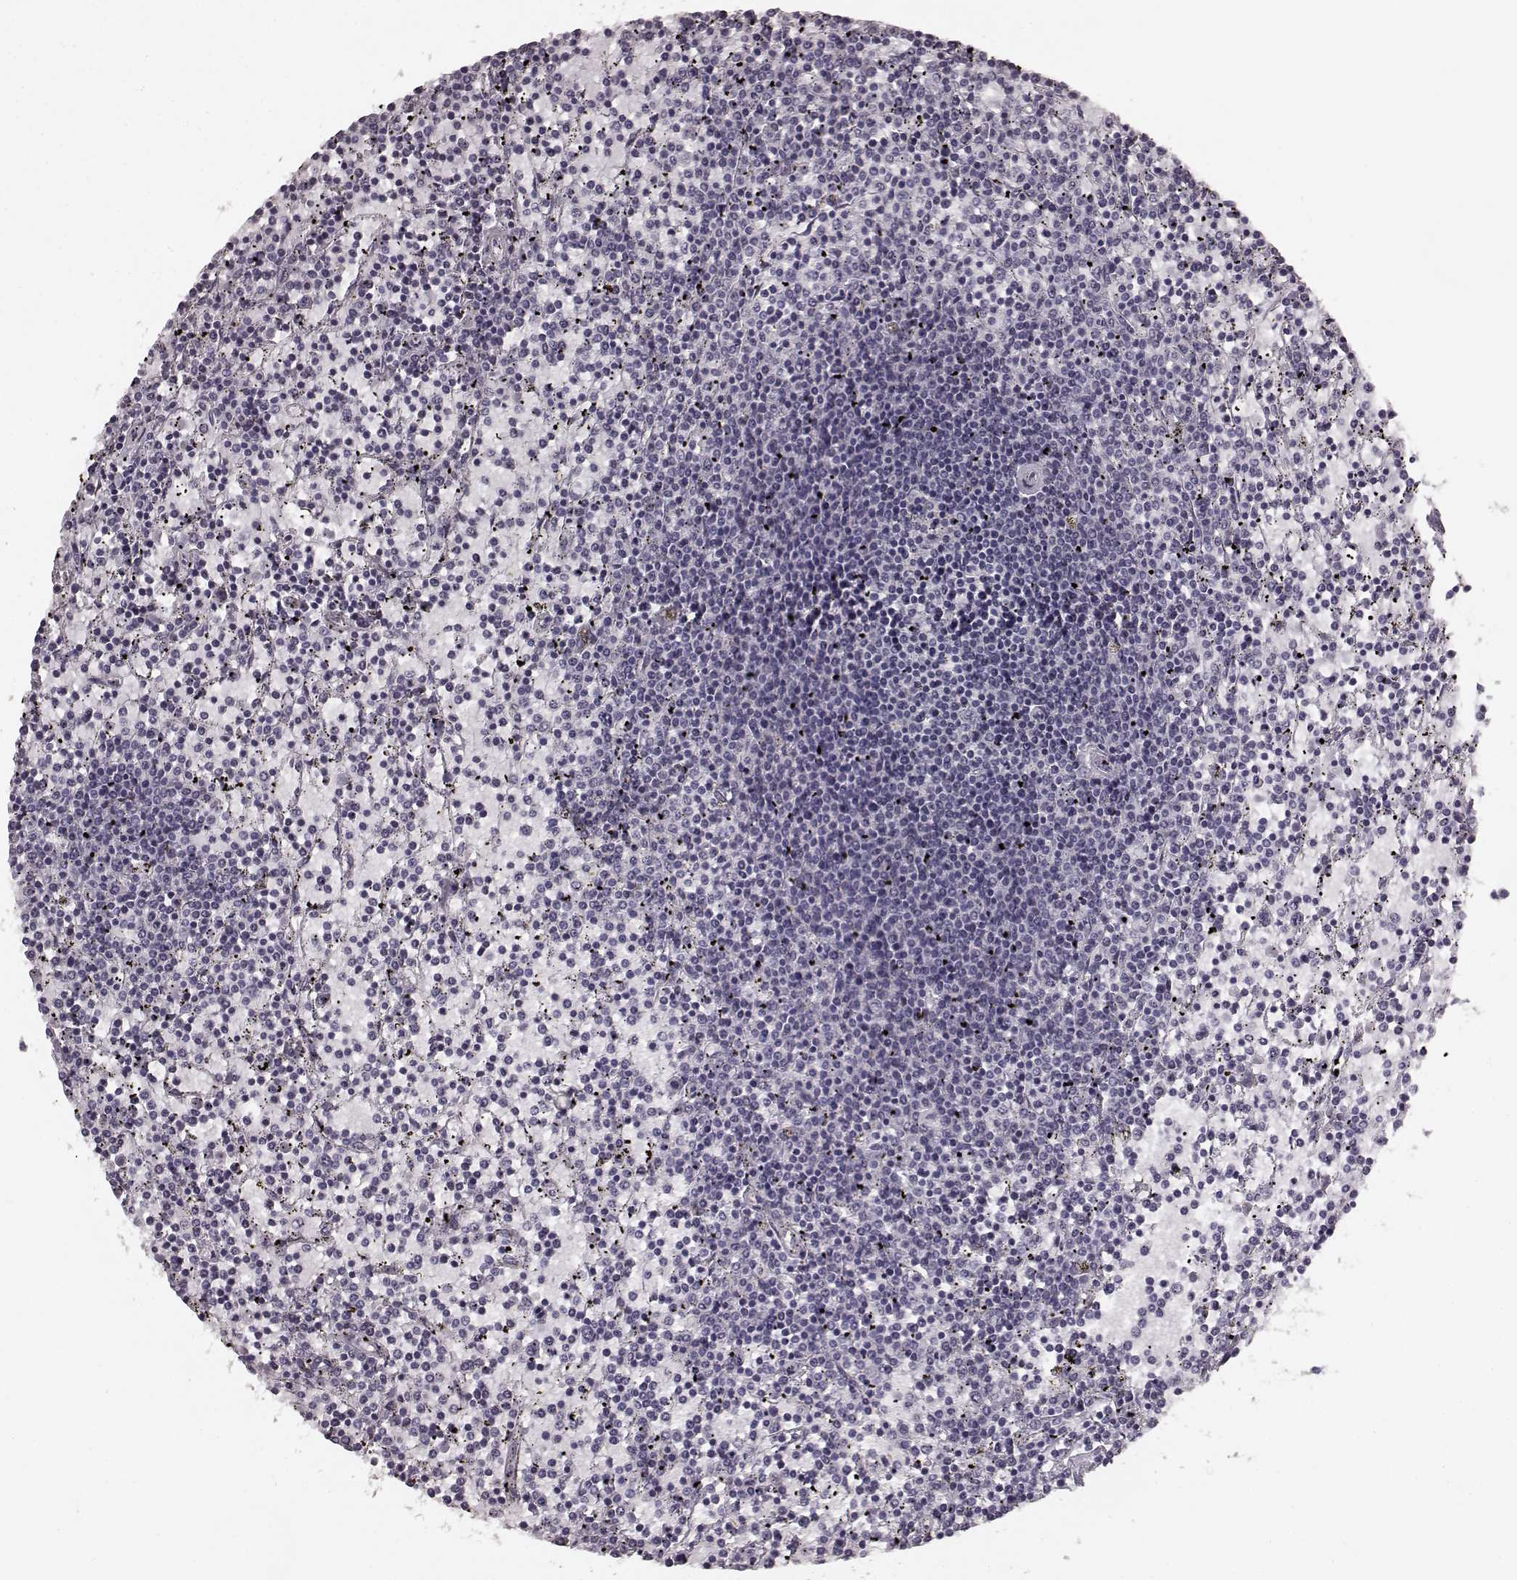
{"staining": {"intensity": "negative", "quantity": "none", "location": "none"}, "tissue": "lymphoma", "cell_type": "Tumor cells", "image_type": "cancer", "snomed": [{"axis": "morphology", "description": "Malignant lymphoma, non-Hodgkin's type, Low grade"}, {"axis": "topography", "description": "Spleen"}], "caption": "Tumor cells show no significant protein expression in lymphoma.", "gene": "RIT2", "patient": {"sex": "female", "age": 77}}